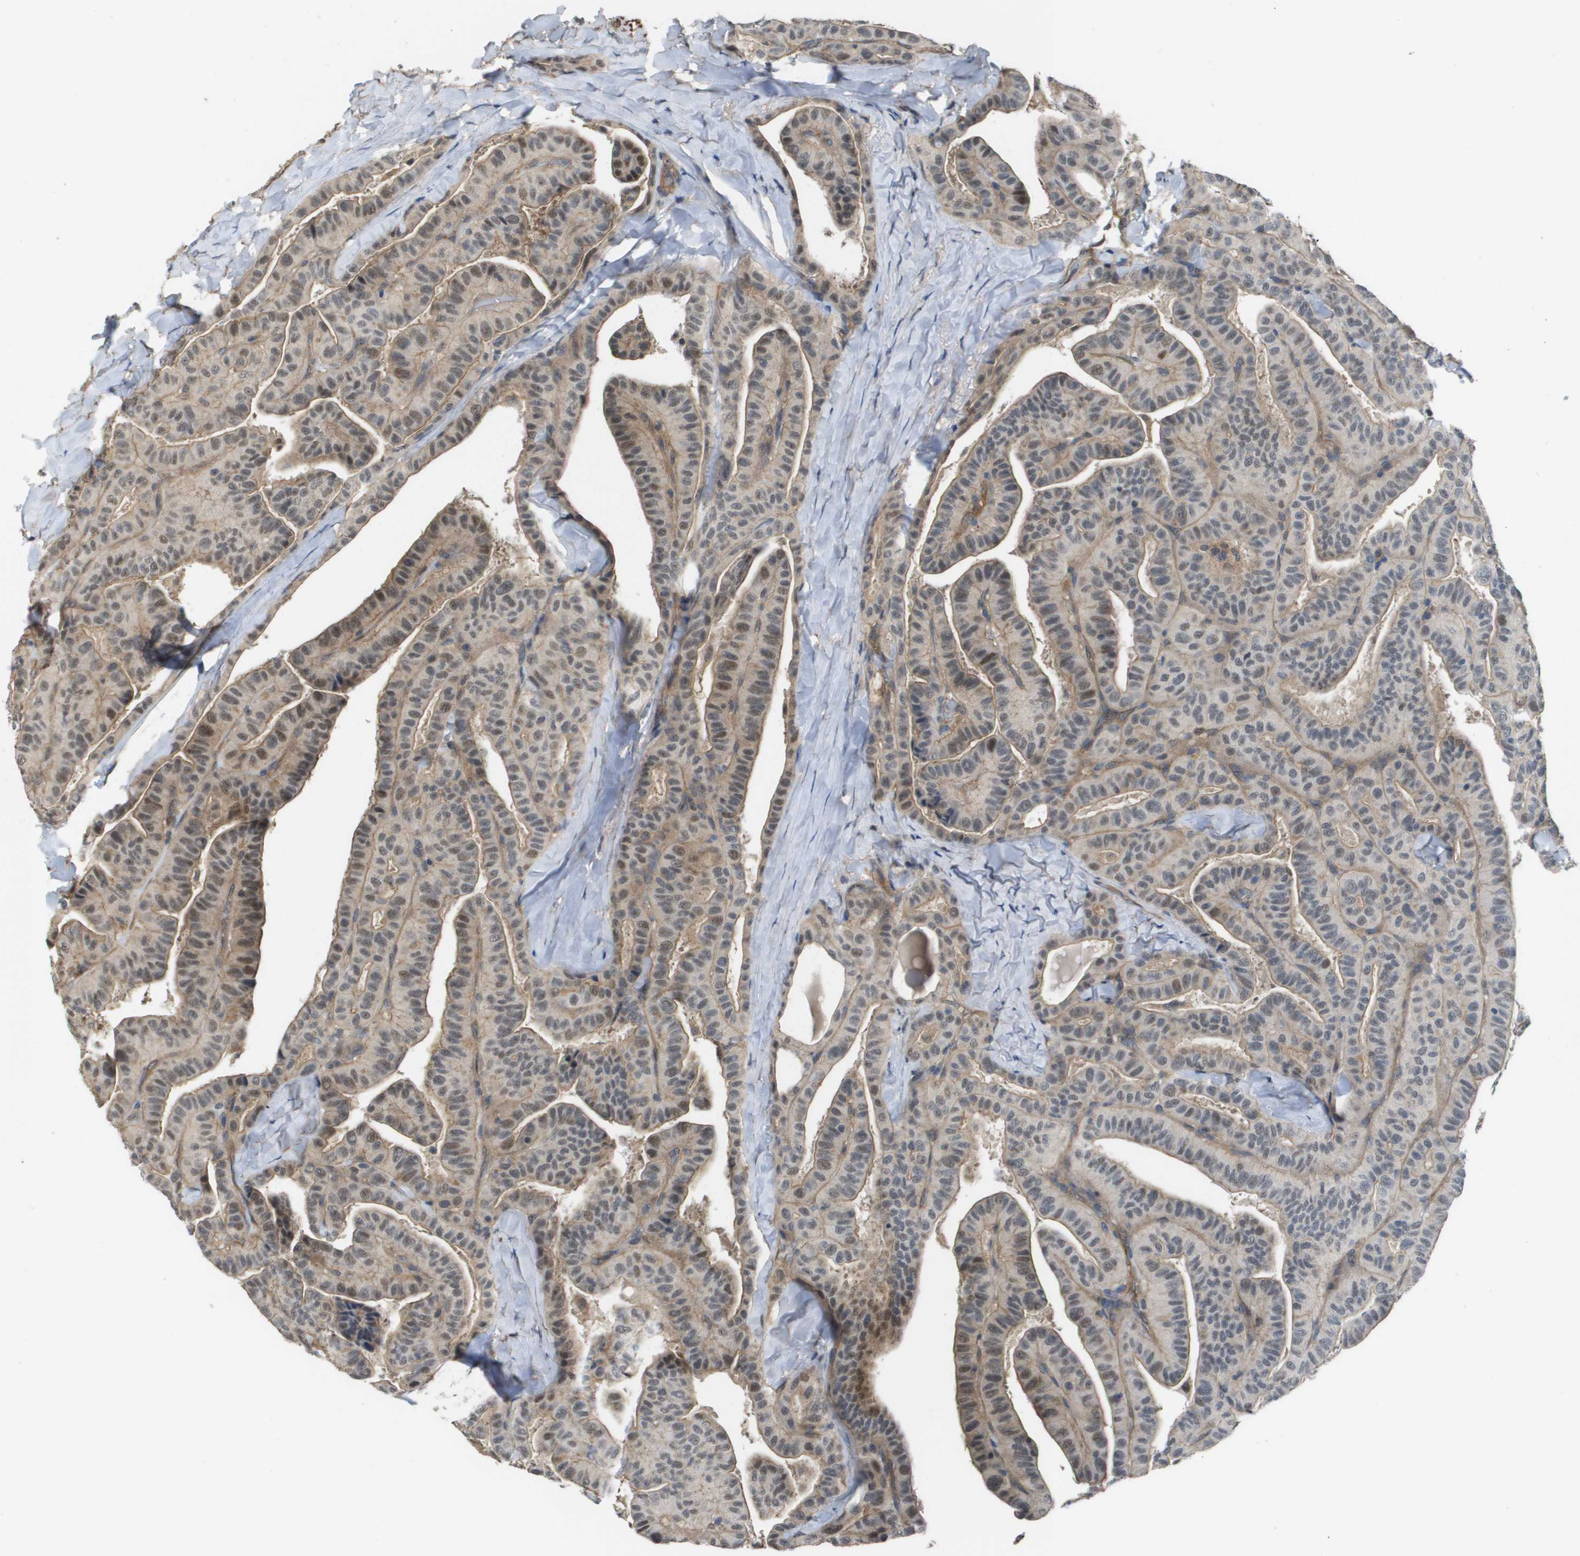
{"staining": {"intensity": "weak", "quantity": ">75%", "location": "cytoplasmic/membranous"}, "tissue": "thyroid cancer", "cell_type": "Tumor cells", "image_type": "cancer", "snomed": [{"axis": "morphology", "description": "Papillary adenocarcinoma, NOS"}, {"axis": "topography", "description": "Thyroid gland"}], "caption": "IHC of human thyroid papillary adenocarcinoma demonstrates low levels of weak cytoplasmic/membranous staining in approximately >75% of tumor cells.", "gene": "RNF112", "patient": {"sex": "male", "age": 77}}